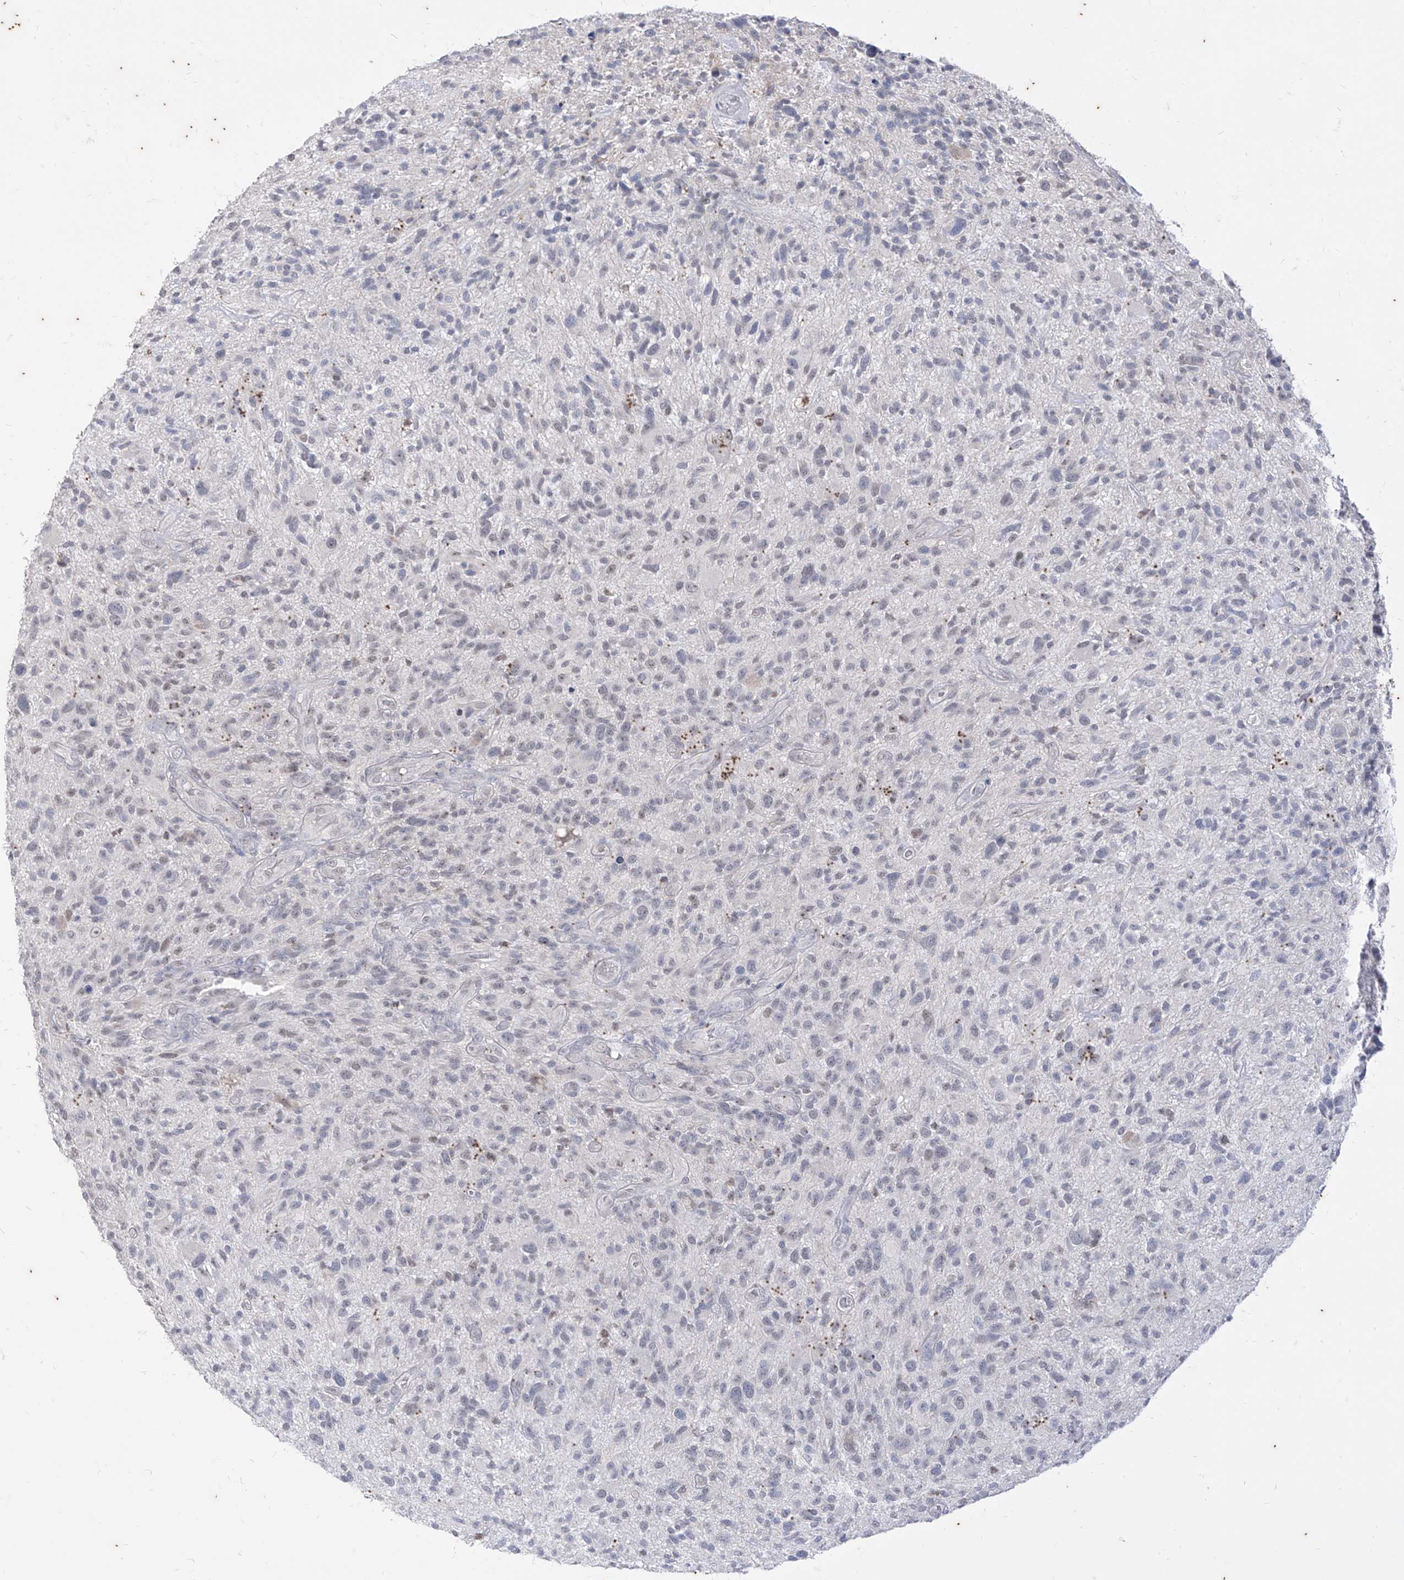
{"staining": {"intensity": "negative", "quantity": "none", "location": "none"}, "tissue": "glioma", "cell_type": "Tumor cells", "image_type": "cancer", "snomed": [{"axis": "morphology", "description": "Glioma, malignant, High grade"}, {"axis": "topography", "description": "Brain"}], "caption": "Tumor cells show no significant expression in malignant glioma (high-grade). The staining is performed using DAB (3,3'-diaminobenzidine) brown chromogen with nuclei counter-stained in using hematoxylin.", "gene": "PHF20L1", "patient": {"sex": "male", "age": 47}}